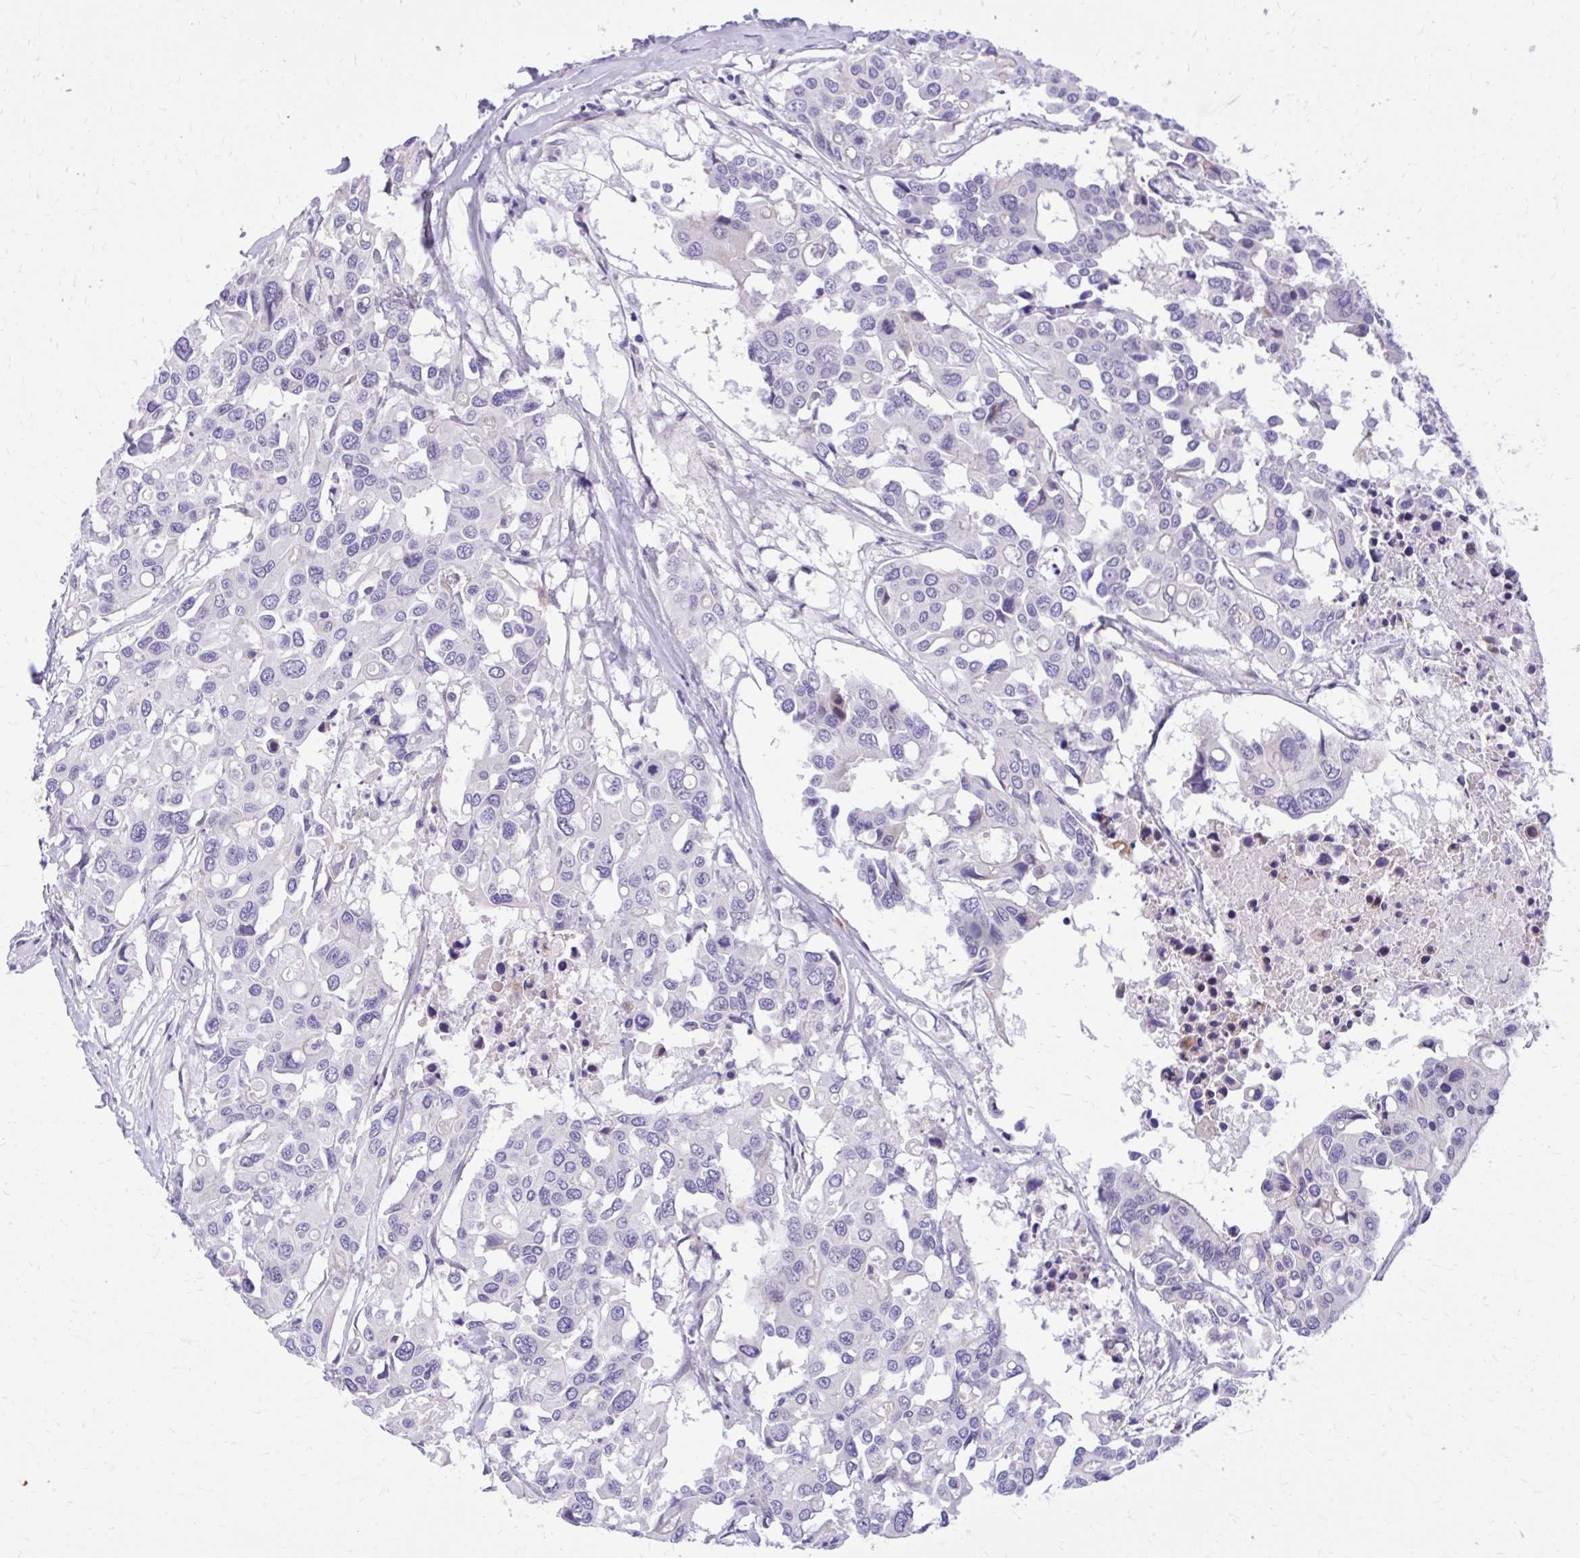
{"staining": {"intensity": "negative", "quantity": "none", "location": "none"}, "tissue": "colorectal cancer", "cell_type": "Tumor cells", "image_type": "cancer", "snomed": [{"axis": "morphology", "description": "Adenocarcinoma, NOS"}, {"axis": "topography", "description": "Colon"}], "caption": "Immunohistochemistry (IHC) image of neoplastic tissue: colorectal adenocarcinoma stained with DAB exhibits no significant protein staining in tumor cells.", "gene": "ADAMTSL1", "patient": {"sex": "male", "age": 77}}